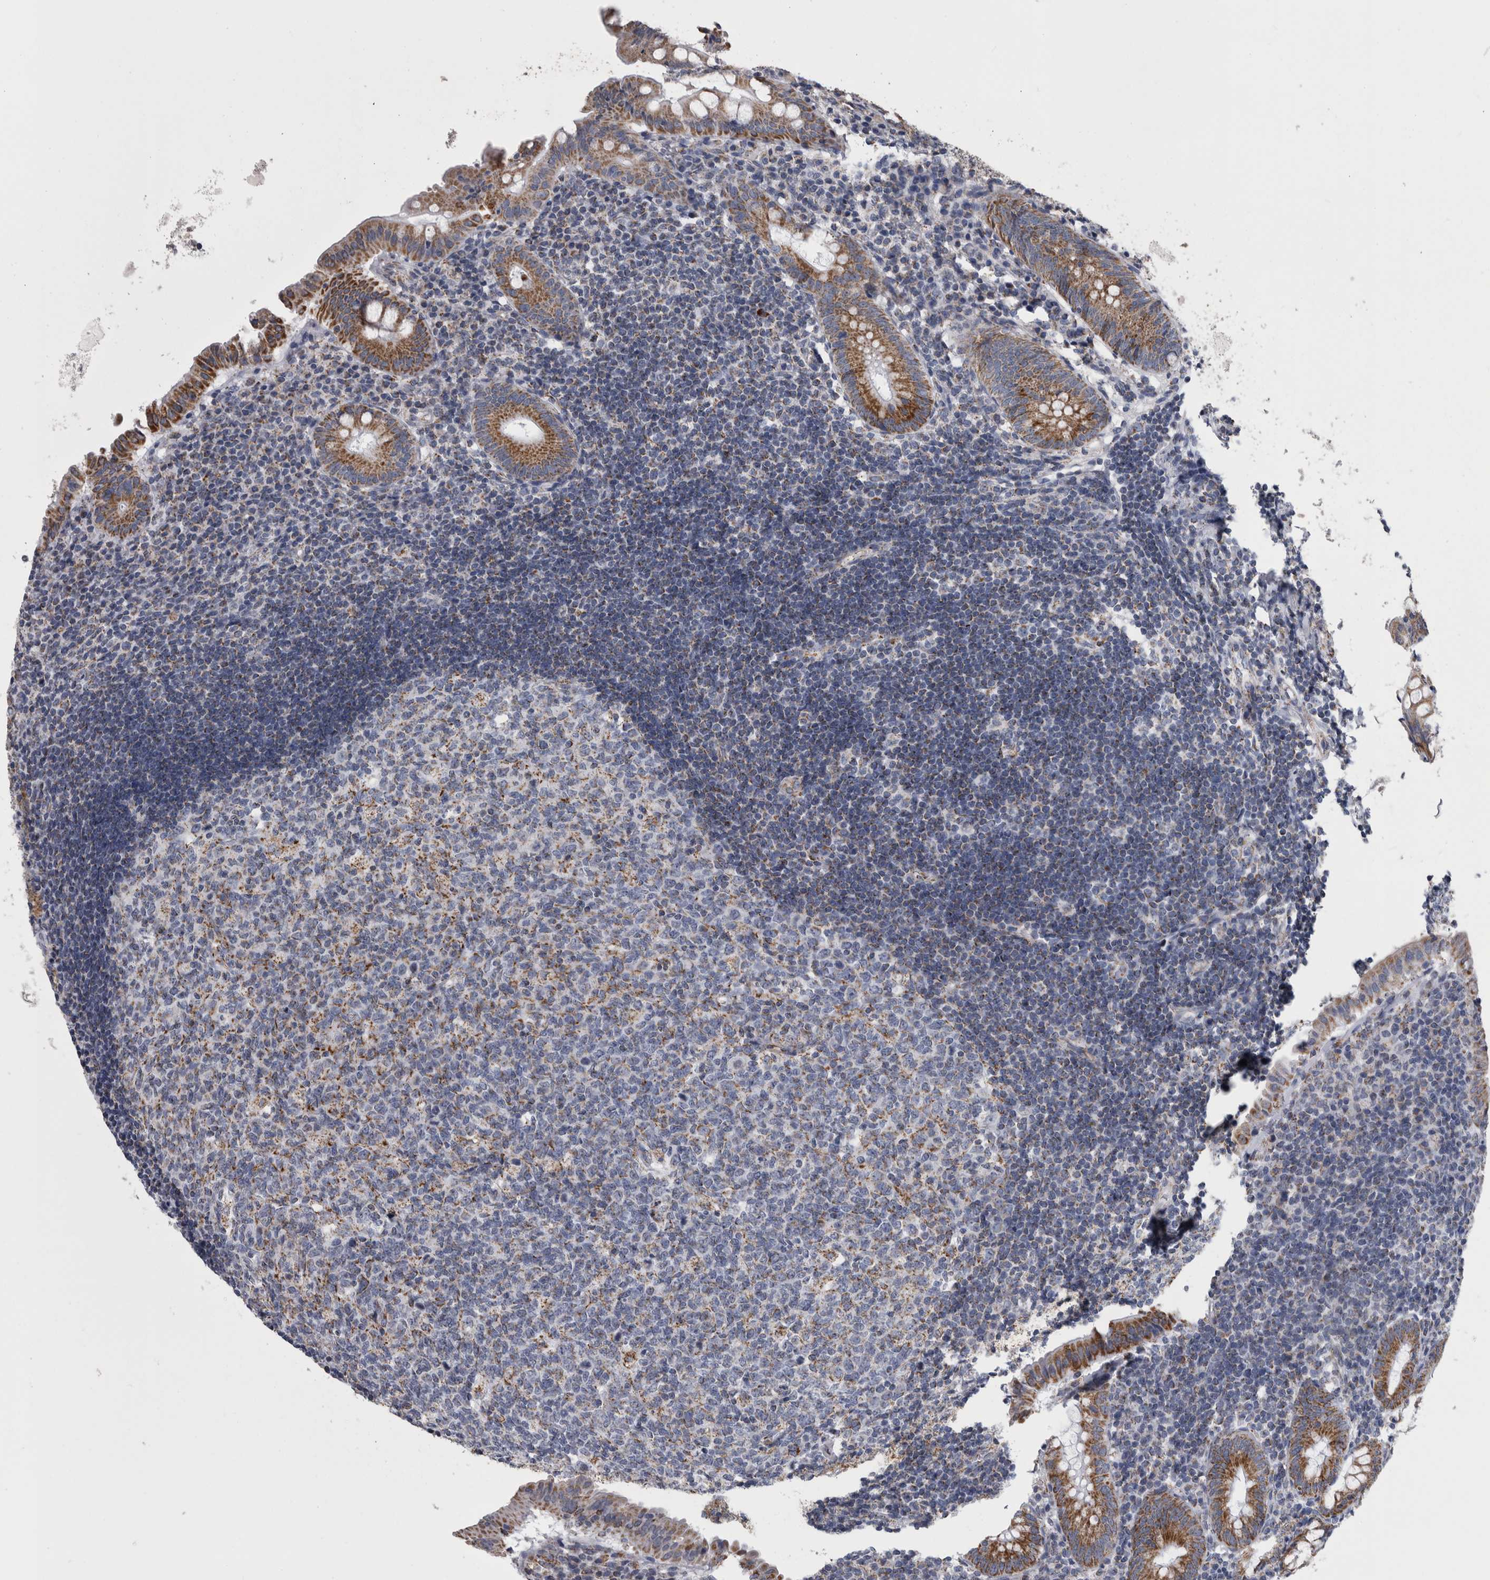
{"staining": {"intensity": "strong", "quantity": ">75%", "location": "cytoplasmic/membranous"}, "tissue": "appendix", "cell_type": "Glandular cells", "image_type": "normal", "snomed": [{"axis": "morphology", "description": "Normal tissue, NOS"}, {"axis": "topography", "description": "Appendix"}], "caption": "This histopathology image displays IHC staining of benign appendix, with high strong cytoplasmic/membranous positivity in about >75% of glandular cells.", "gene": "DBT", "patient": {"sex": "female", "age": 54}}